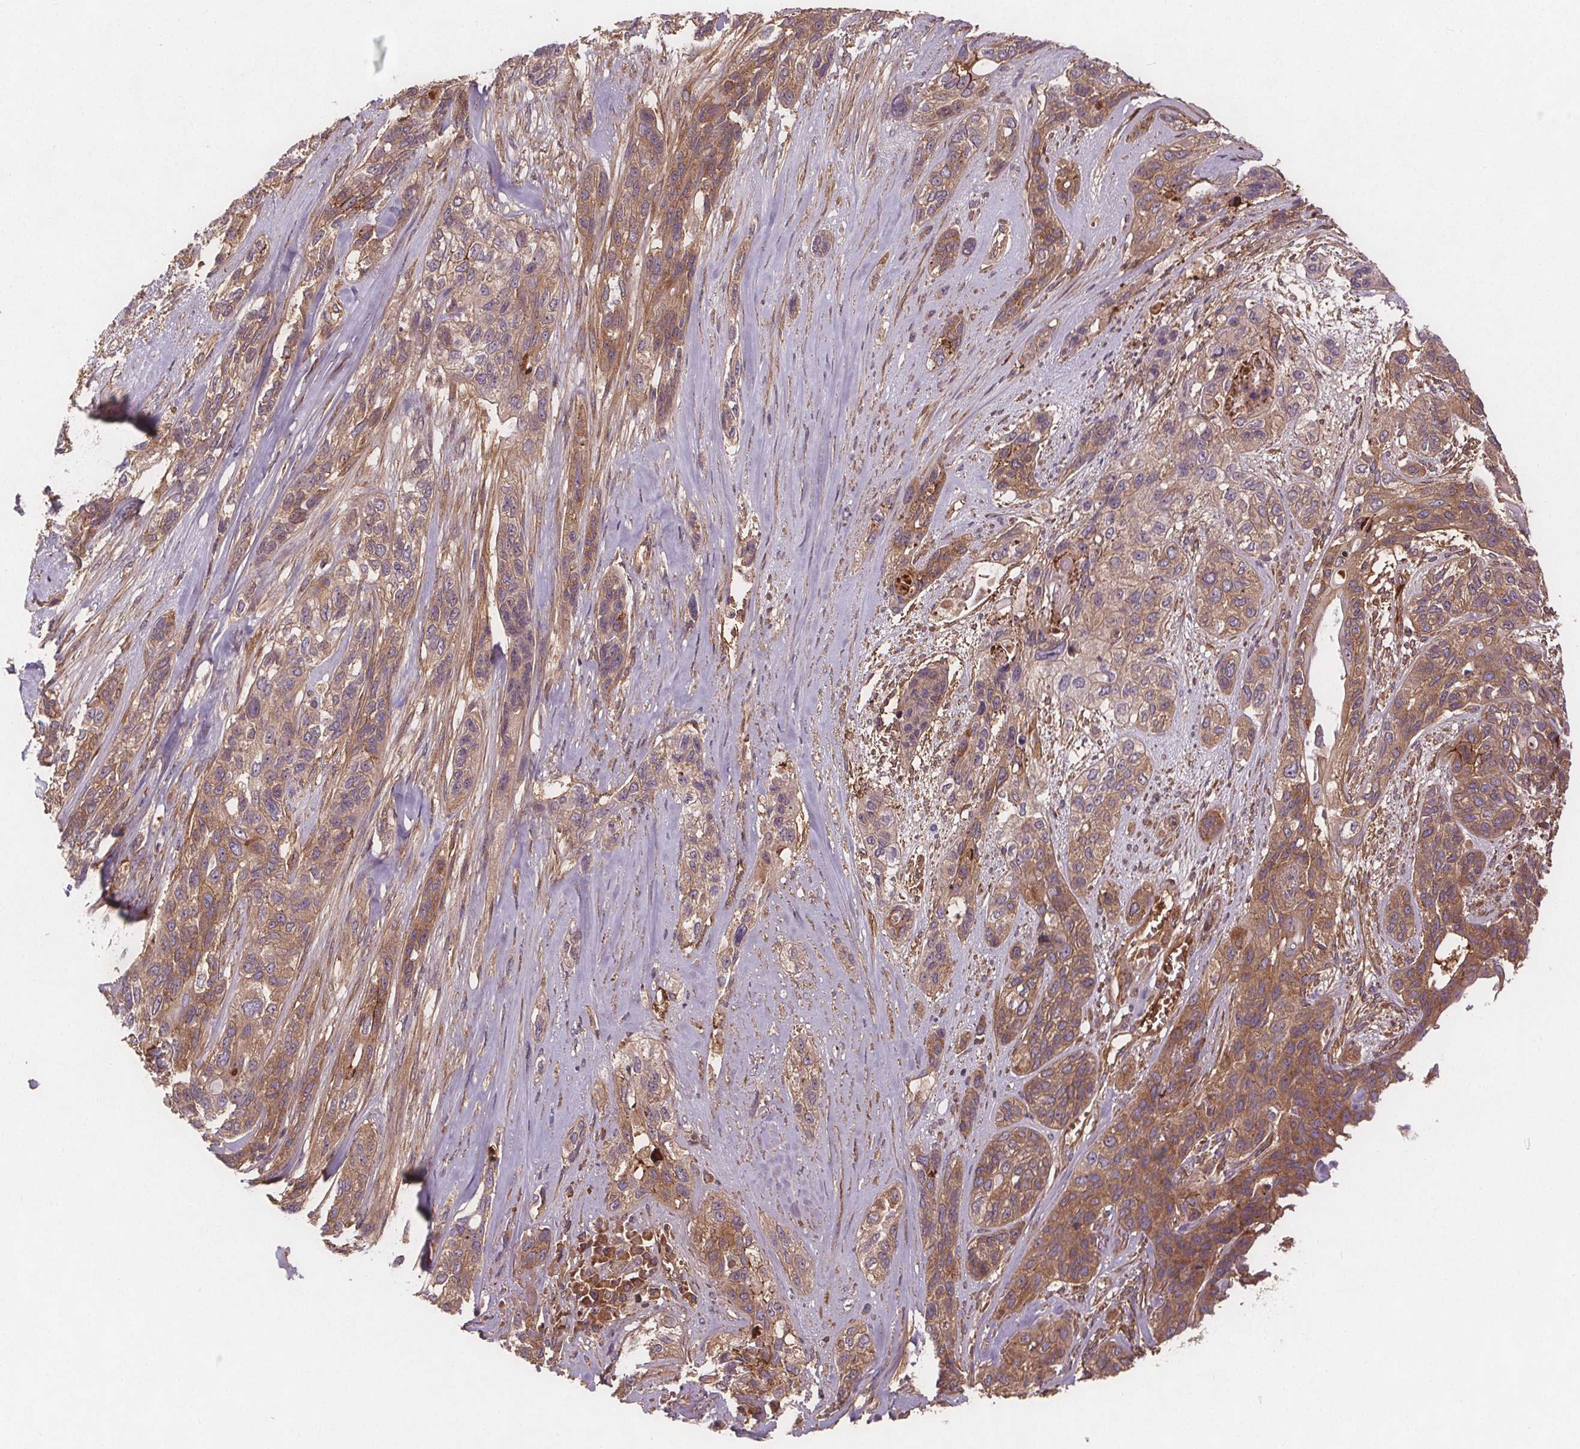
{"staining": {"intensity": "moderate", "quantity": ">75%", "location": "cytoplasmic/membranous"}, "tissue": "lung cancer", "cell_type": "Tumor cells", "image_type": "cancer", "snomed": [{"axis": "morphology", "description": "Squamous cell carcinoma, NOS"}, {"axis": "topography", "description": "Lung"}], "caption": "Immunohistochemistry (IHC) (DAB (3,3'-diaminobenzidine)) staining of squamous cell carcinoma (lung) demonstrates moderate cytoplasmic/membranous protein positivity in about >75% of tumor cells.", "gene": "EIF3D", "patient": {"sex": "female", "age": 70}}